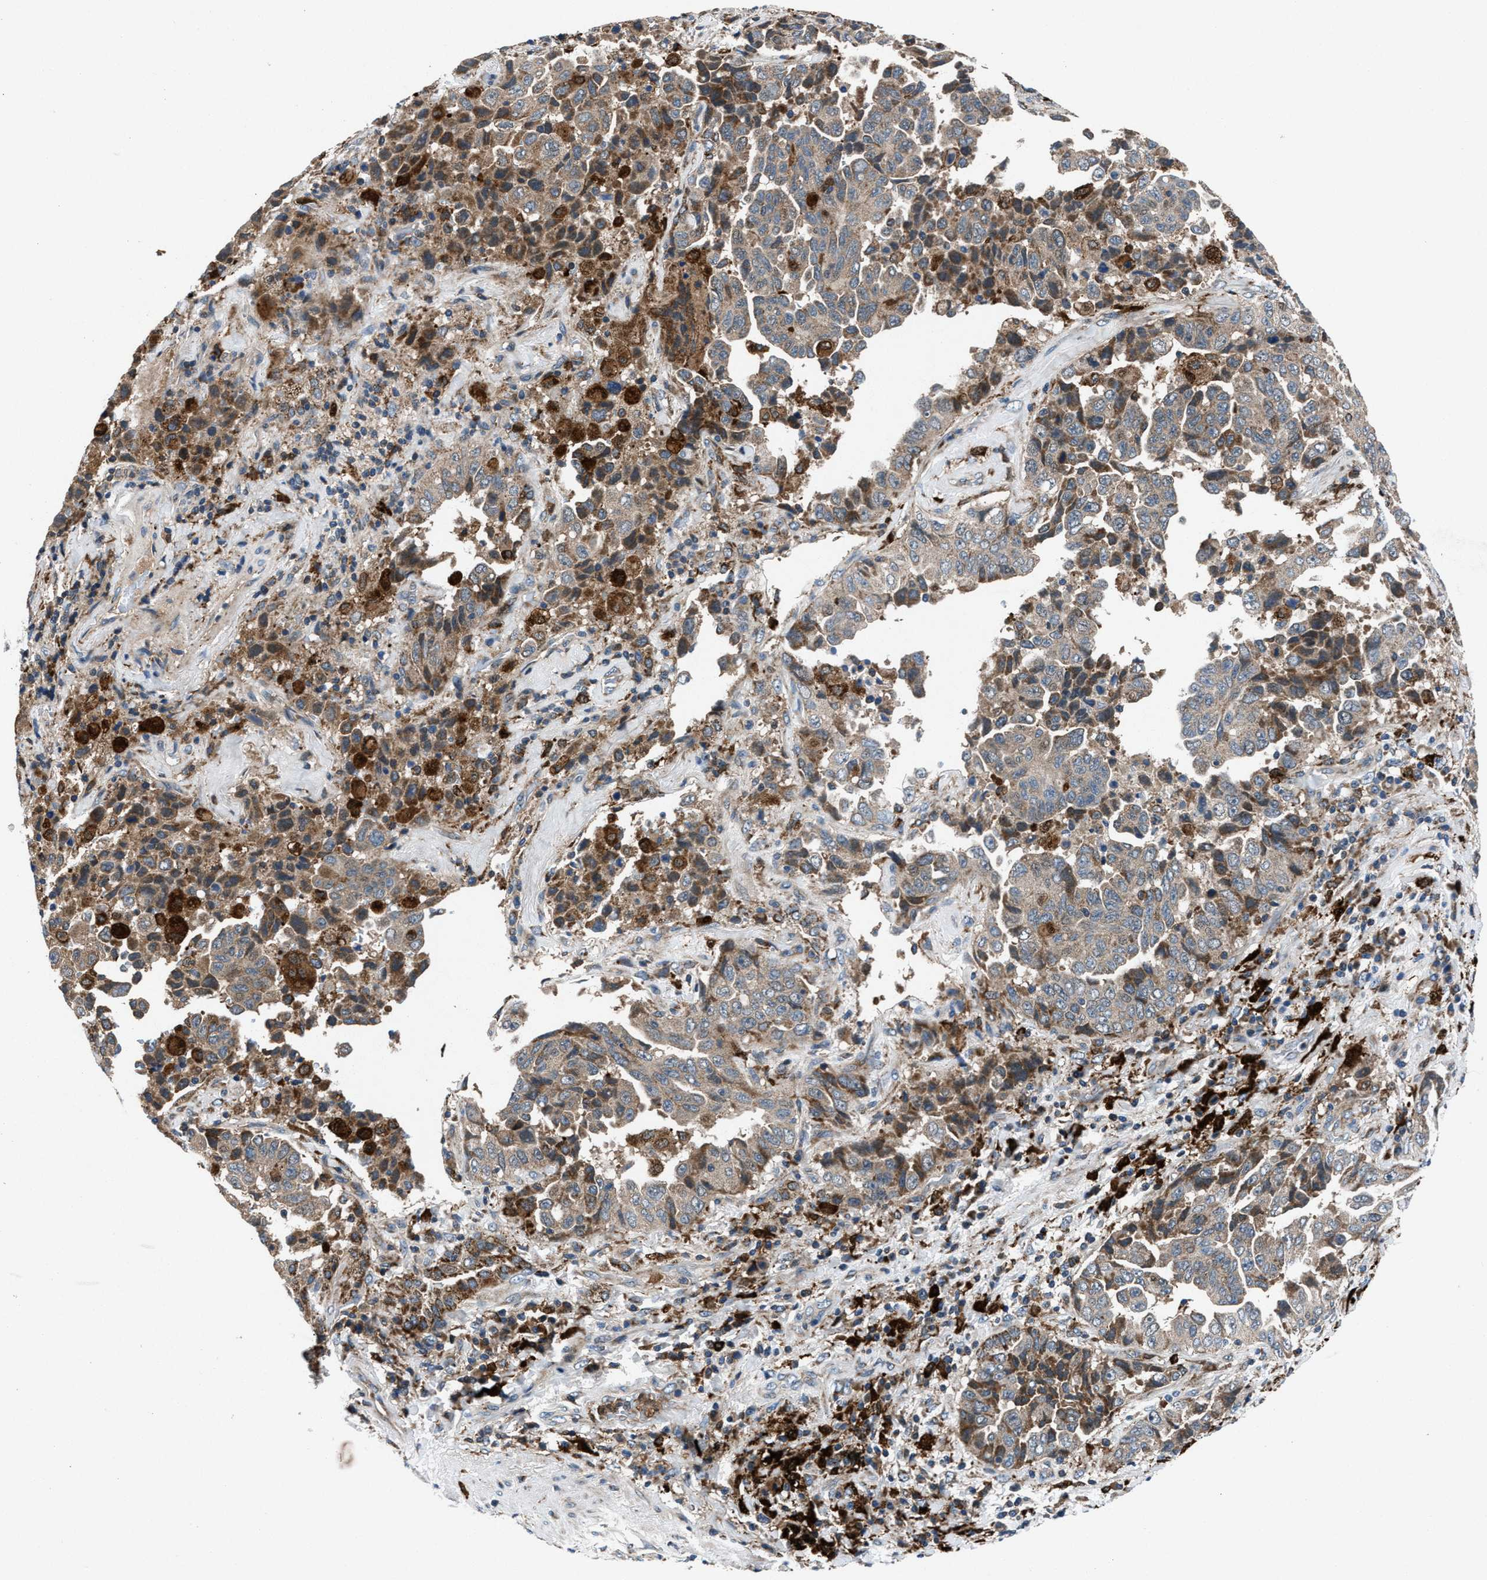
{"staining": {"intensity": "moderate", "quantity": "25%-75%", "location": "cytoplasmic/membranous"}, "tissue": "lung cancer", "cell_type": "Tumor cells", "image_type": "cancer", "snomed": [{"axis": "morphology", "description": "Adenocarcinoma, NOS"}, {"axis": "topography", "description": "Lung"}], "caption": "Moderate cytoplasmic/membranous staining for a protein is appreciated in approximately 25%-75% of tumor cells of adenocarcinoma (lung) using IHC.", "gene": "FAM221A", "patient": {"sex": "female", "age": 51}}